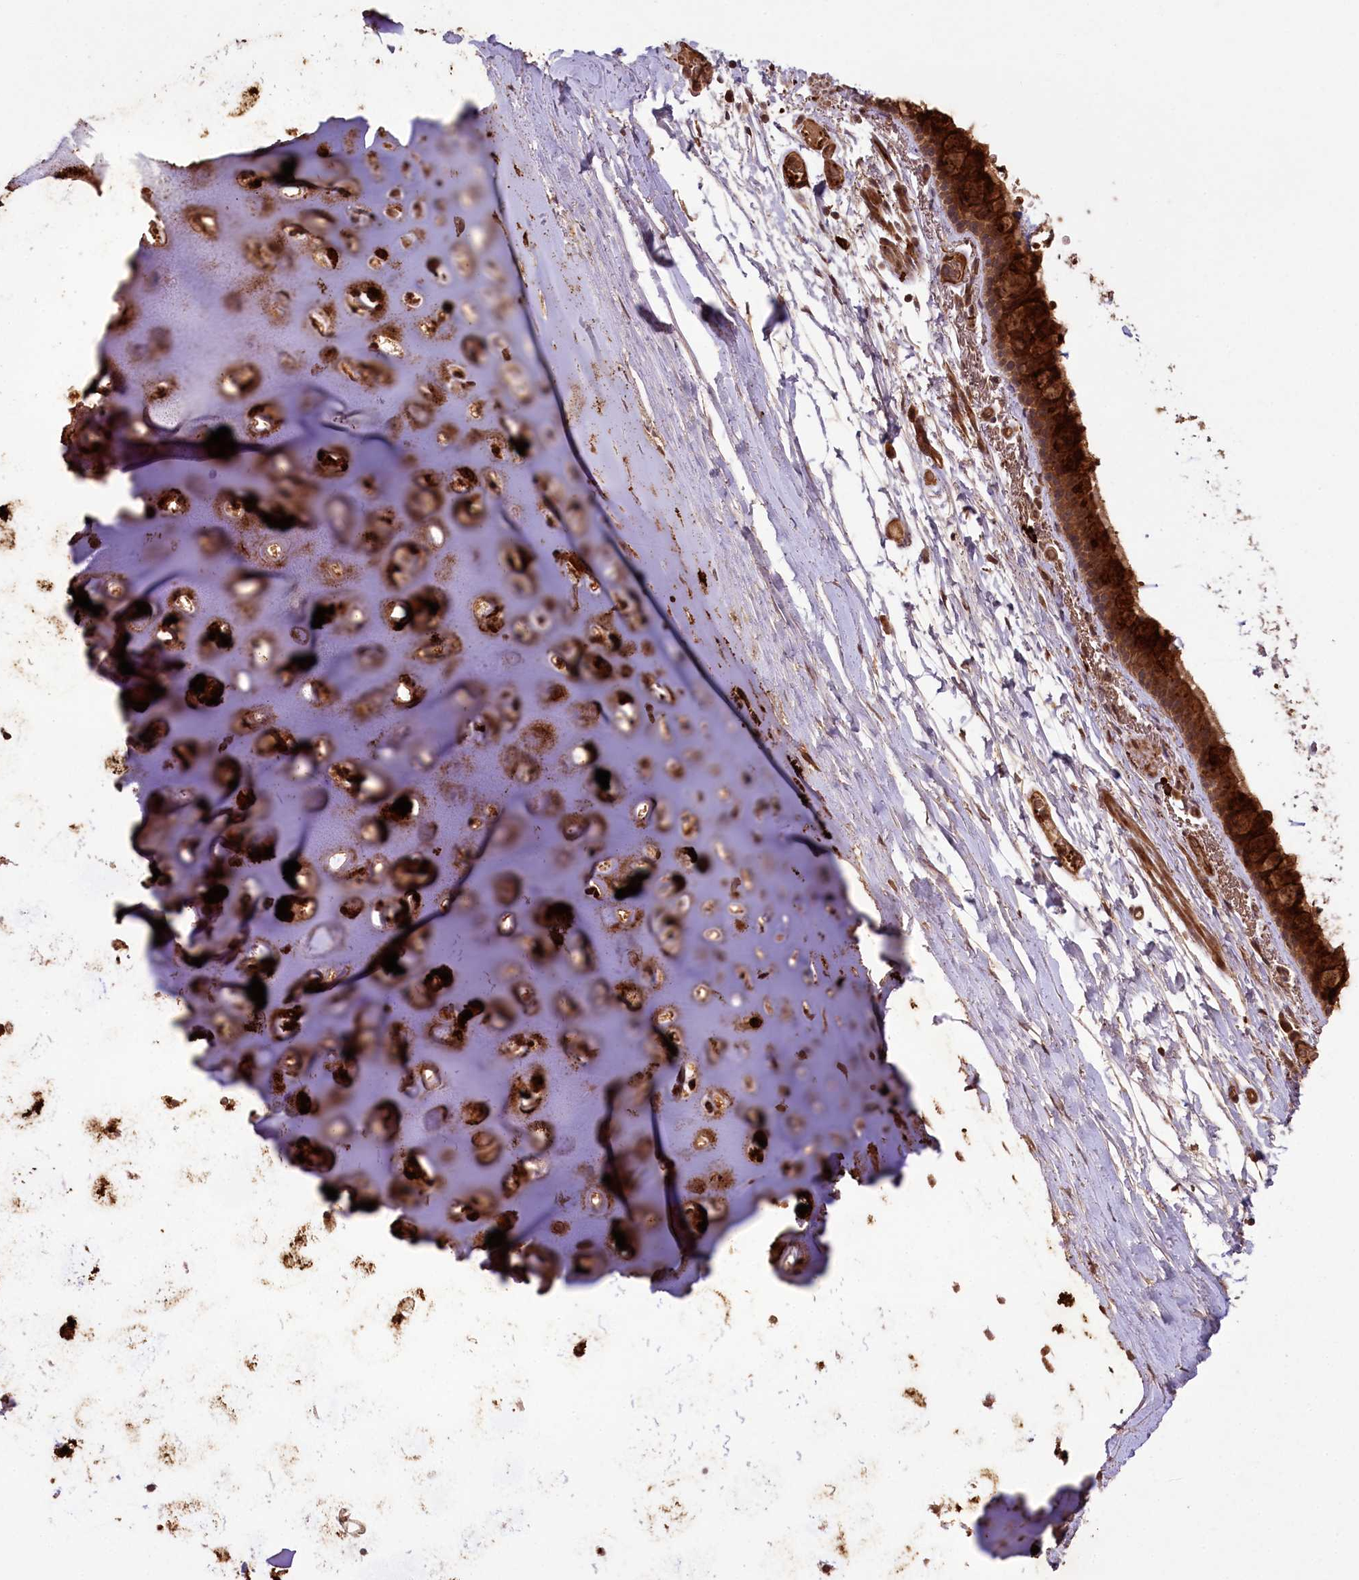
{"staining": {"intensity": "strong", "quantity": ">75%", "location": "cytoplasmic/membranous"}, "tissue": "bronchus", "cell_type": "Respiratory epithelial cells", "image_type": "normal", "snomed": [{"axis": "morphology", "description": "Normal tissue, NOS"}, {"axis": "topography", "description": "Cartilage tissue"}], "caption": "Respiratory epithelial cells exhibit high levels of strong cytoplasmic/membranous positivity in approximately >75% of cells in unremarkable human bronchus. The staining was performed using DAB (3,3'-diaminobenzidine) to visualize the protein expression in brown, while the nuclei were stained in blue with hematoxylin (Magnification: 20x).", "gene": "CARD19", "patient": {"sex": "male", "age": 63}}